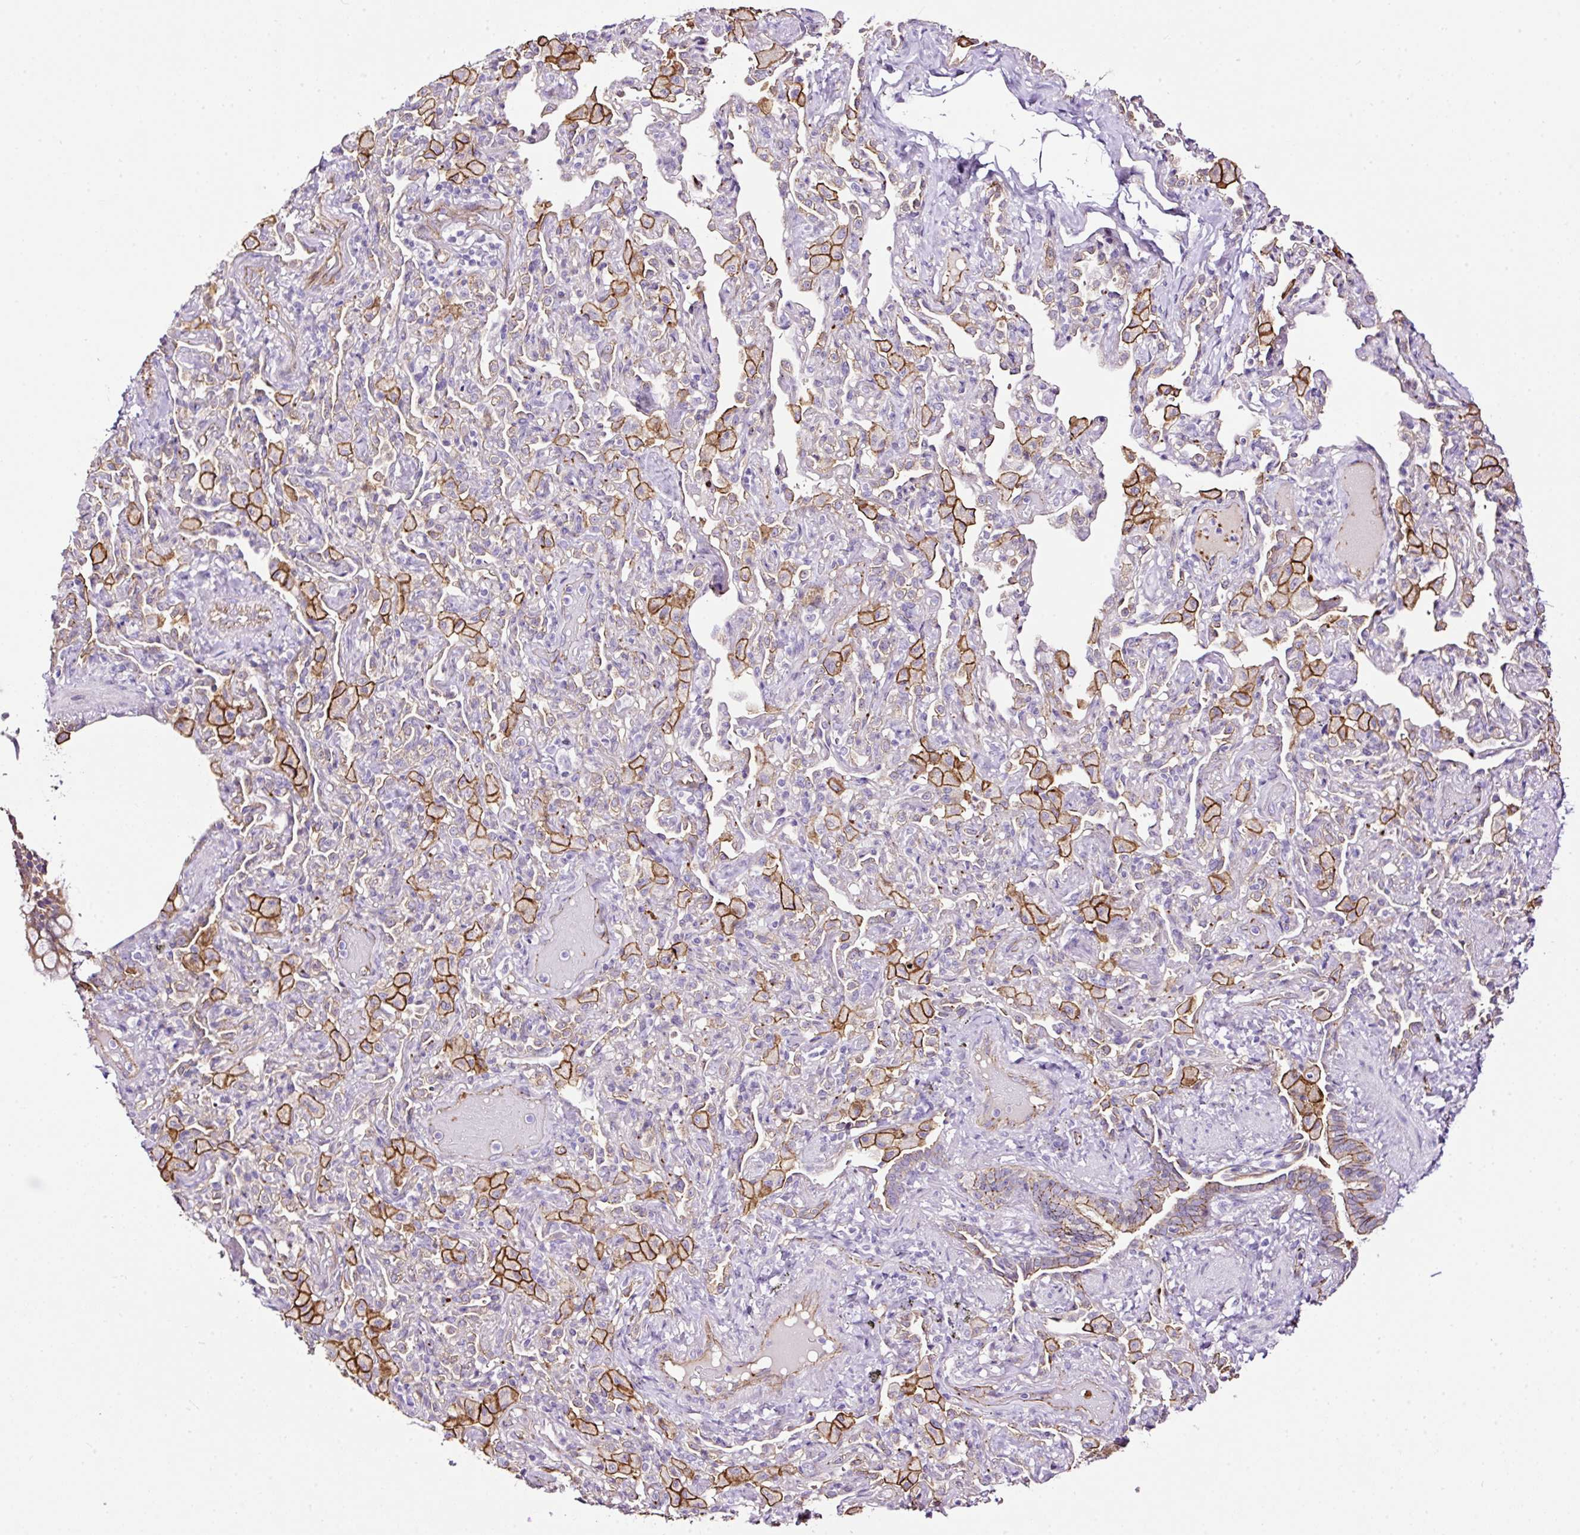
{"staining": {"intensity": "moderate", "quantity": ">75%", "location": "cytoplasmic/membranous"}, "tissue": "bronchus", "cell_type": "Respiratory epithelial cells", "image_type": "normal", "snomed": [{"axis": "morphology", "description": "Normal tissue, NOS"}, {"axis": "morphology", "description": "Inflammation, NOS"}, {"axis": "topography", "description": "Bronchus"}, {"axis": "topography", "description": "Lung"}], "caption": "This micrograph displays IHC staining of normal bronchus, with medium moderate cytoplasmic/membranous positivity in approximately >75% of respiratory epithelial cells.", "gene": "MAGEB16", "patient": {"sex": "female", "age": 46}}